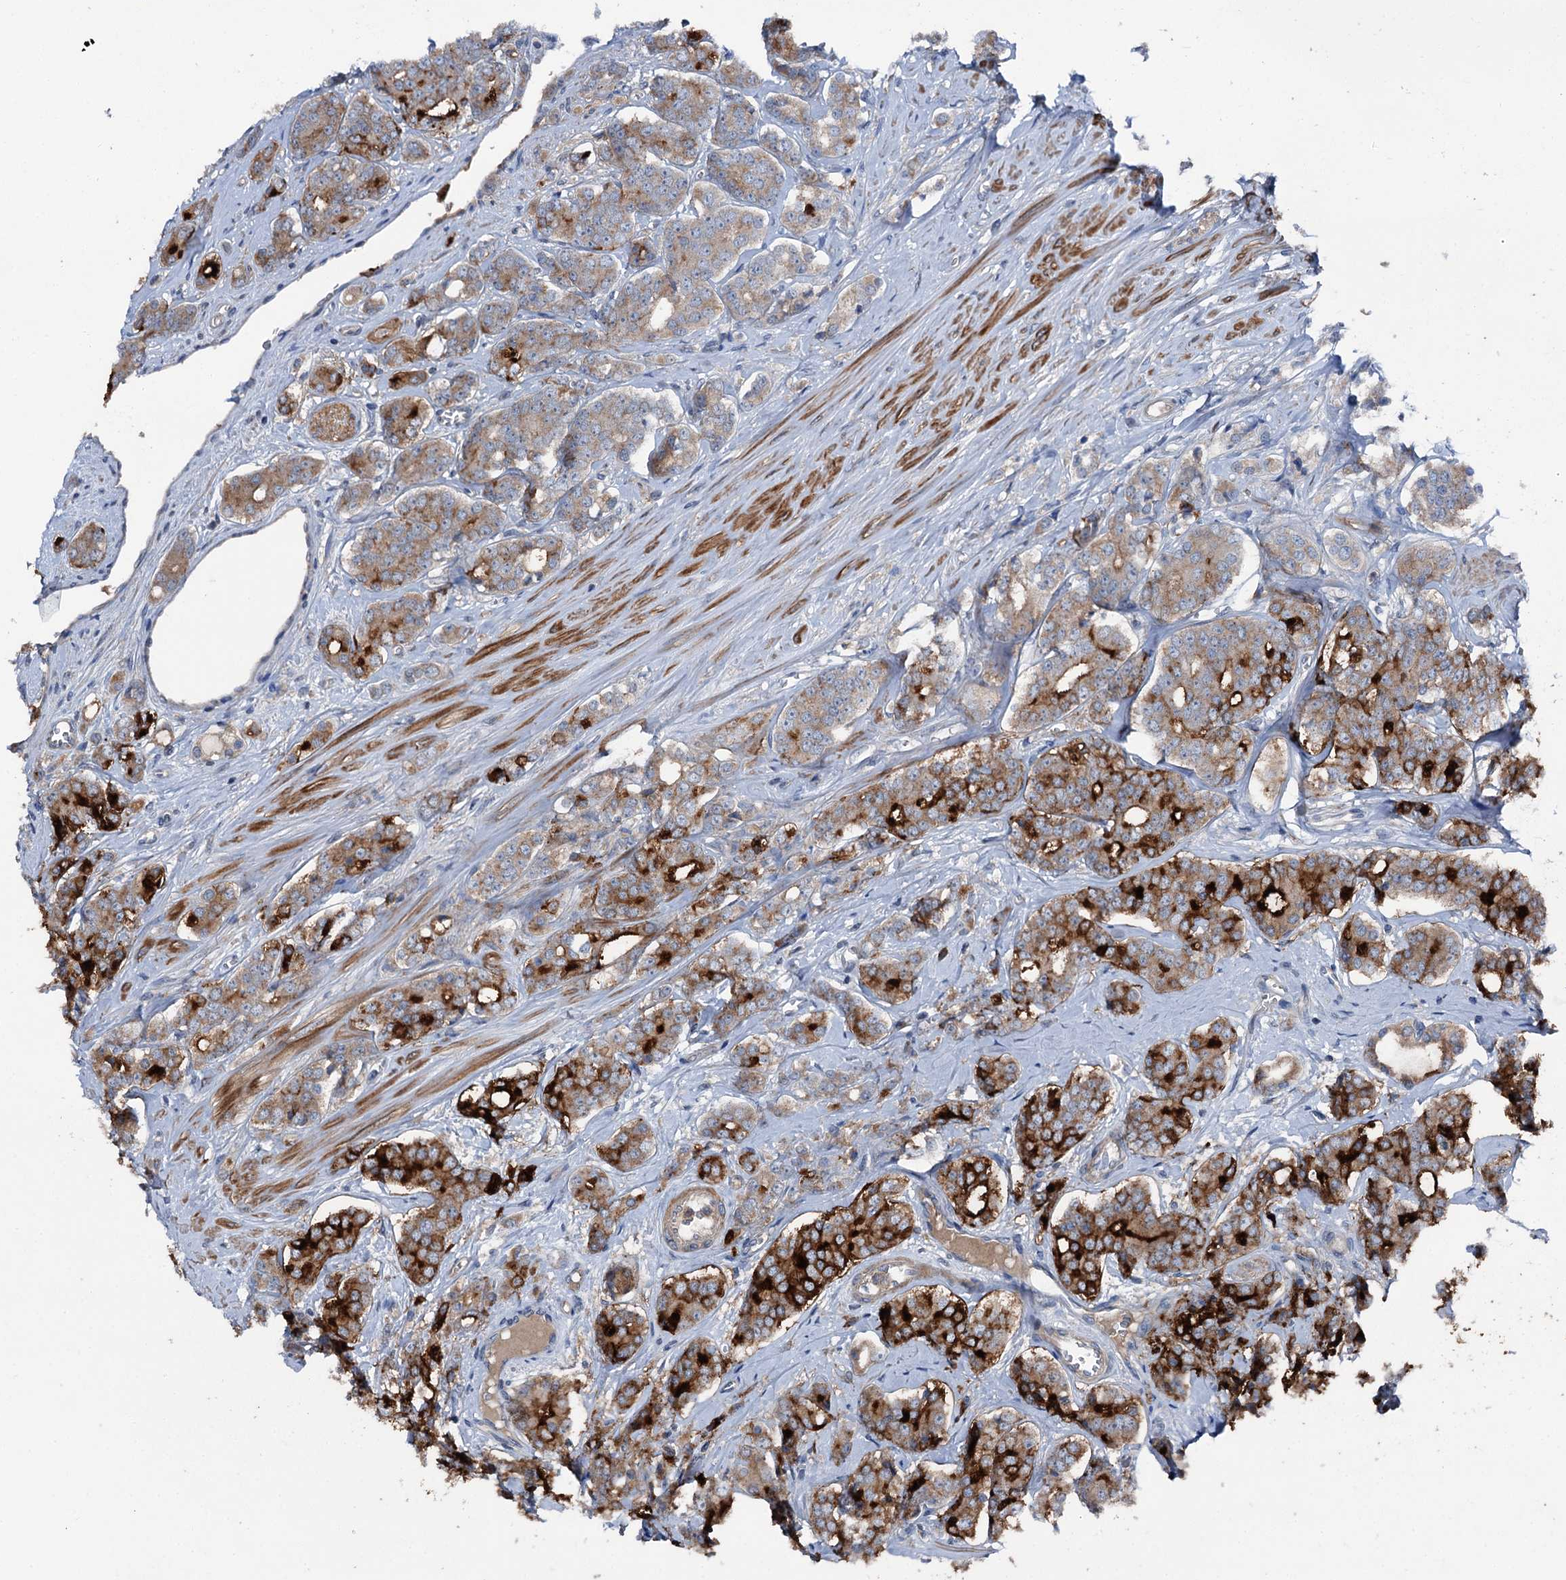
{"staining": {"intensity": "strong", "quantity": ">75%", "location": "cytoplasmic/membranous"}, "tissue": "prostate cancer", "cell_type": "Tumor cells", "image_type": "cancer", "snomed": [{"axis": "morphology", "description": "Adenocarcinoma, High grade"}, {"axis": "topography", "description": "Prostate"}], "caption": "Prostate cancer (high-grade adenocarcinoma) stained with a protein marker exhibits strong staining in tumor cells.", "gene": "SLC22A25", "patient": {"sex": "male", "age": 62}}